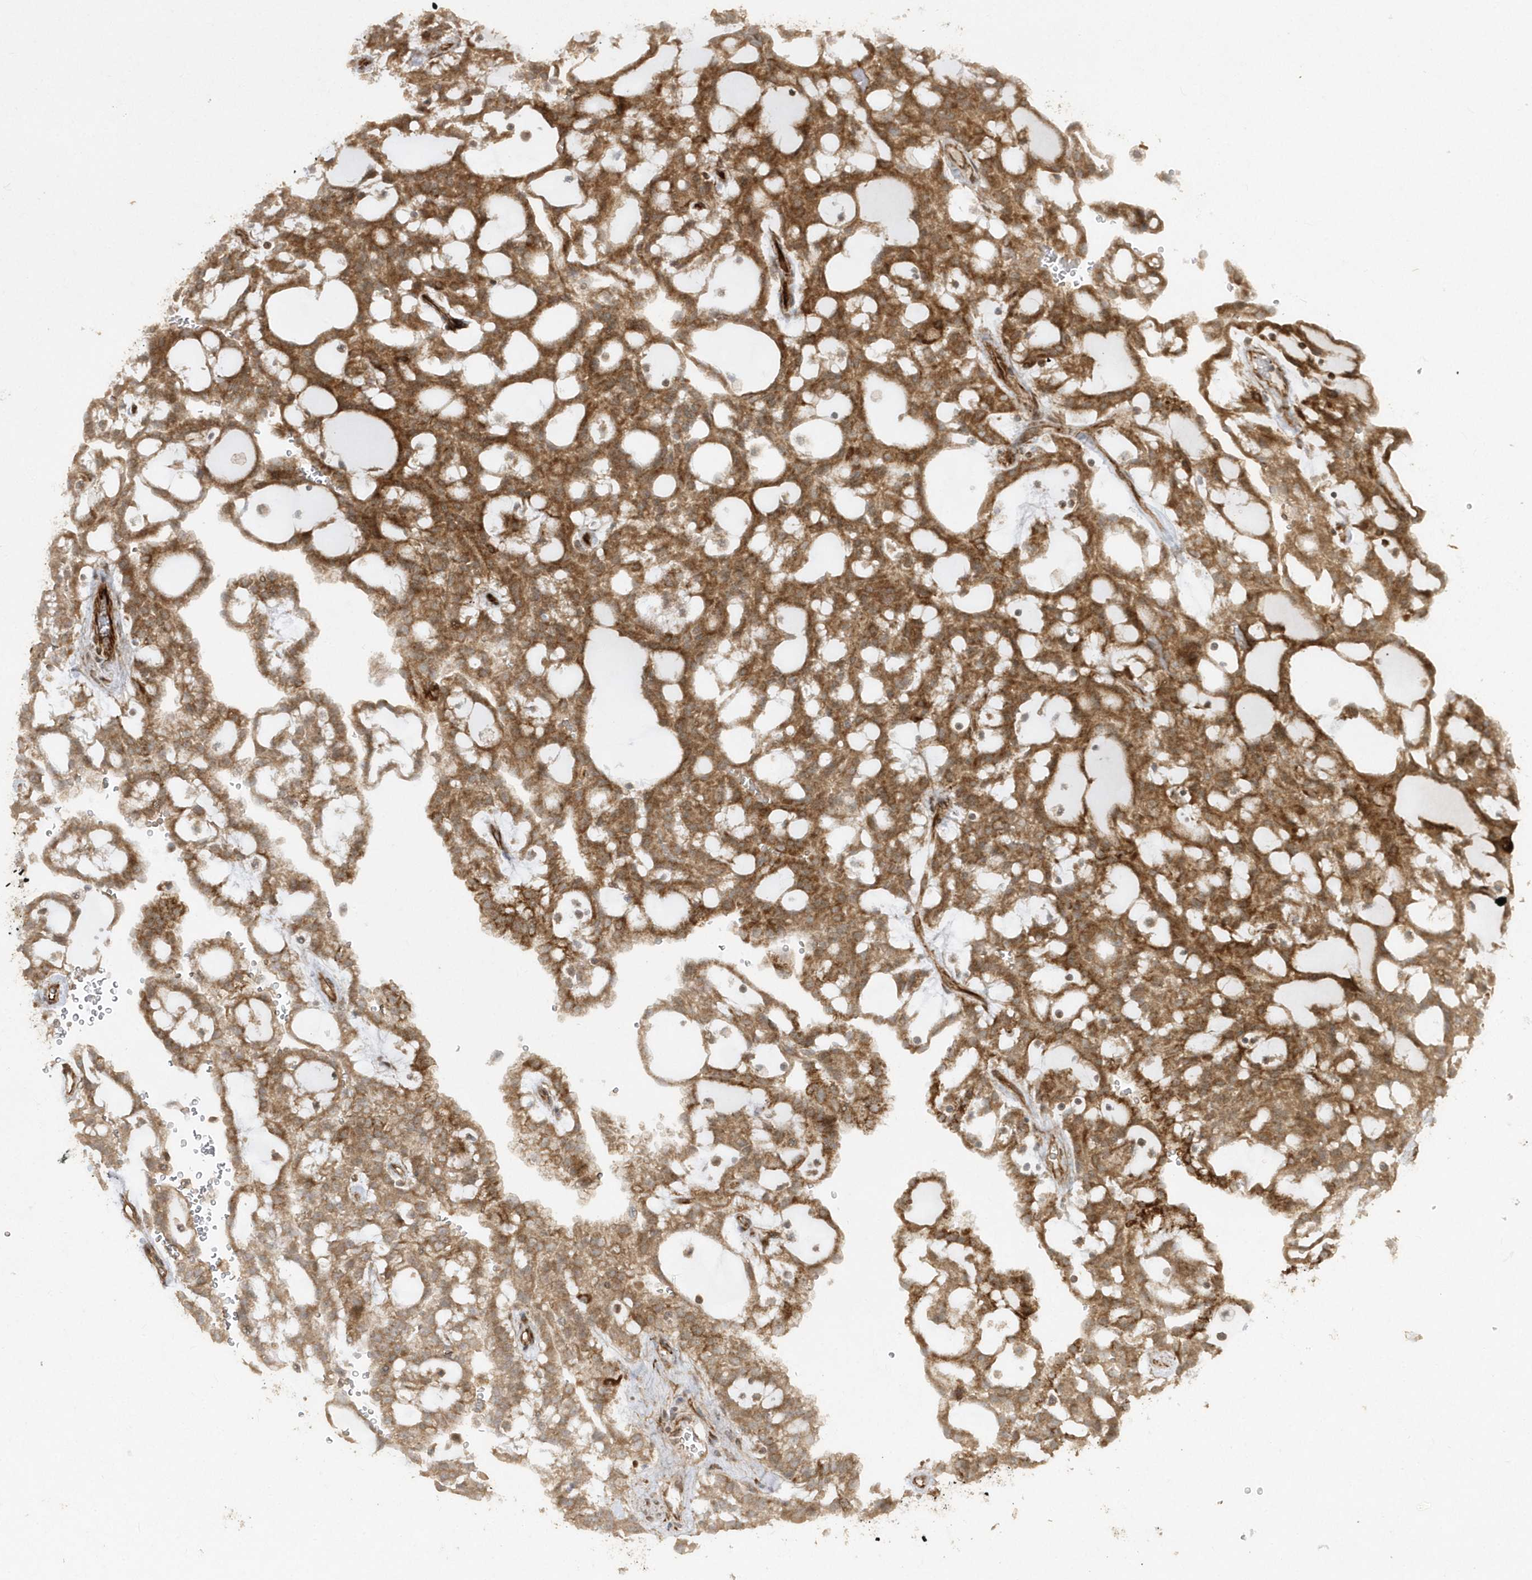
{"staining": {"intensity": "moderate", "quantity": ">75%", "location": "cytoplasmic/membranous"}, "tissue": "renal cancer", "cell_type": "Tumor cells", "image_type": "cancer", "snomed": [{"axis": "morphology", "description": "Adenocarcinoma, NOS"}, {"axis": "topography", "description": "Kidney"}], "caption": "Protein staining of adenocarcinoma (renal) tissue reveals moderate cytoplasmic/membranous expression in approximately >75% of tumor cells.", "gene": "AVPI1", "patient": {"sex": "male", "age": 63}}